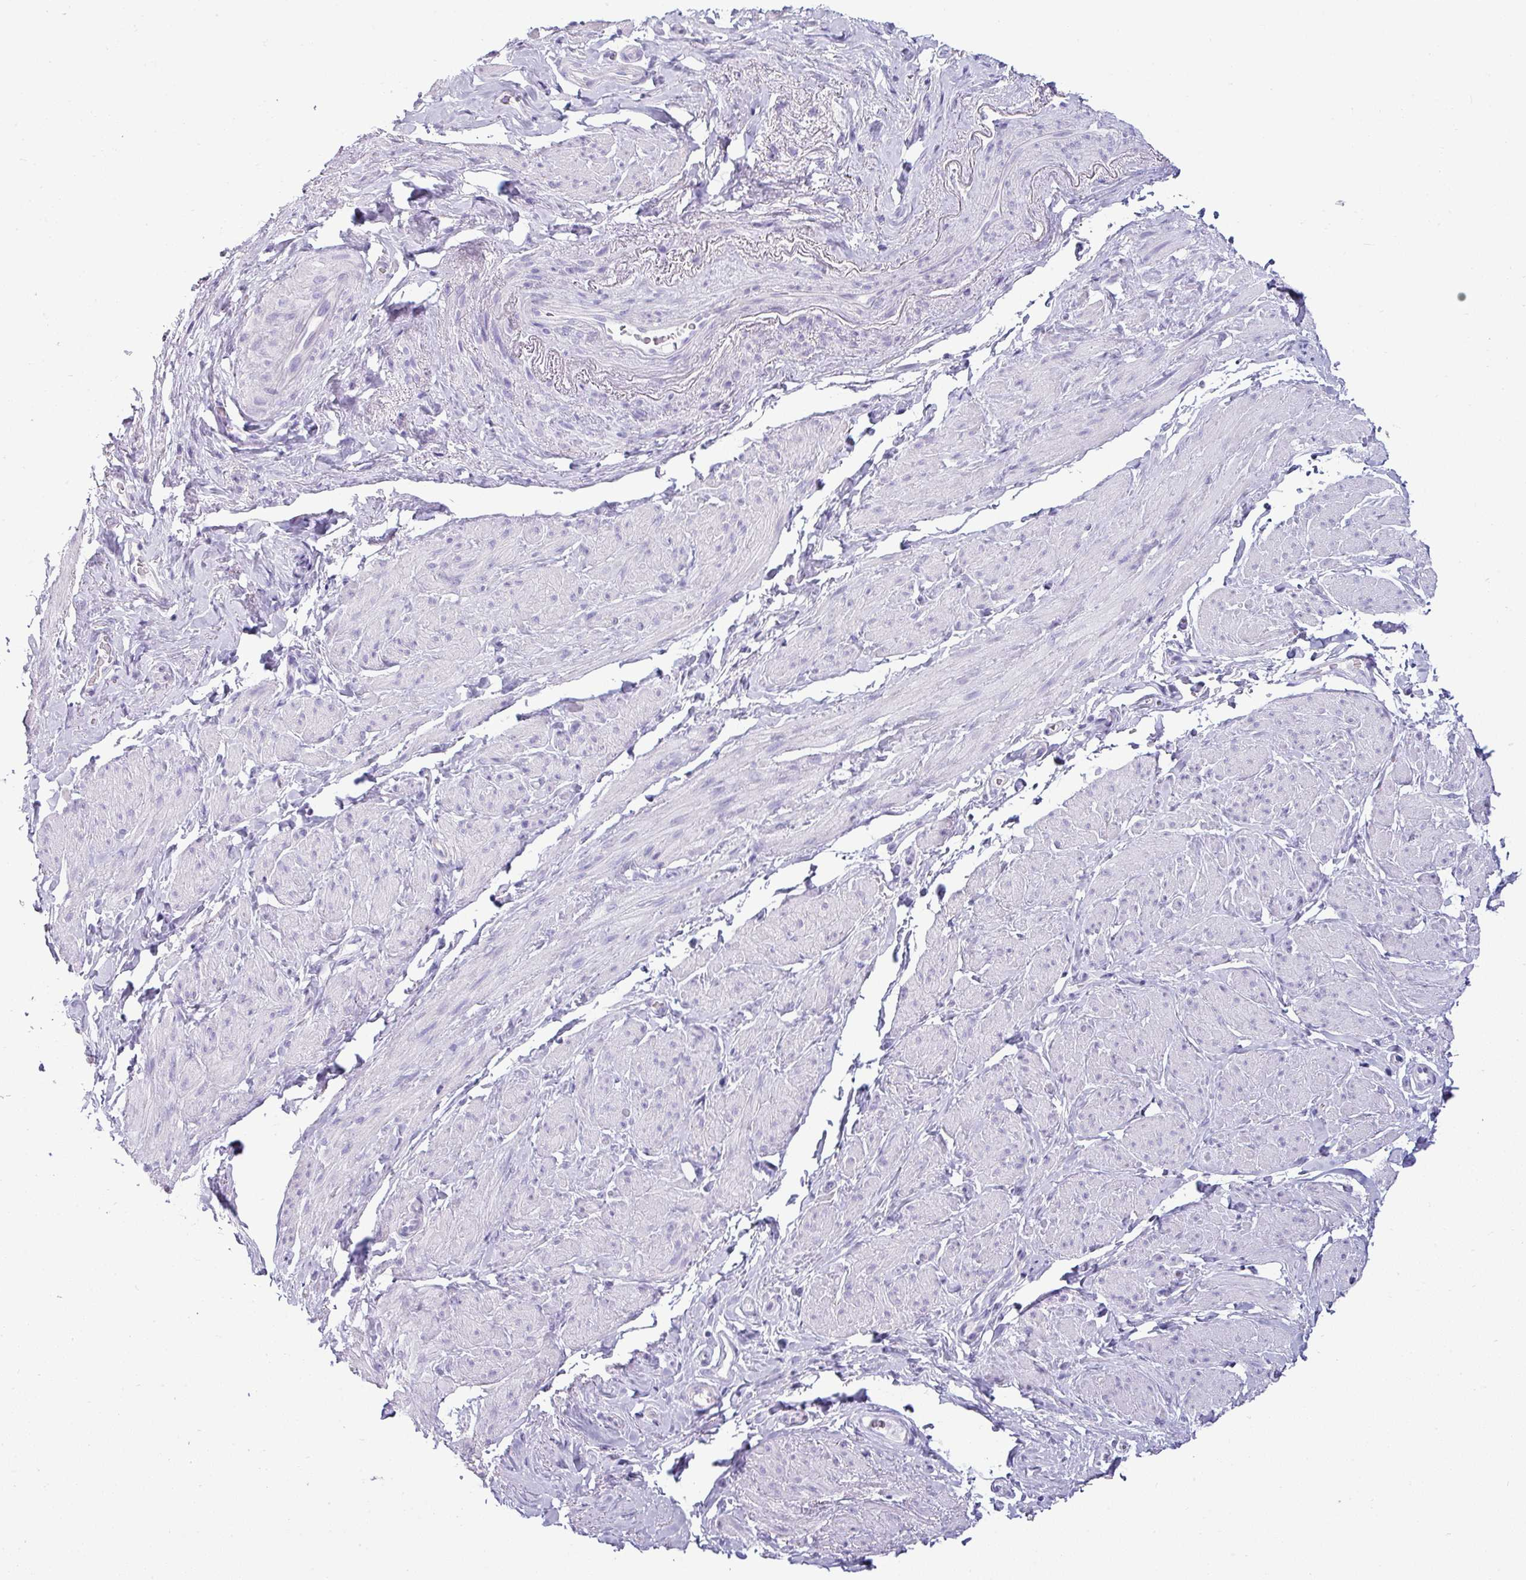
{"staining": {"intensity": "negative", "quantity": "none", "location": "none"}, "tissue": "smooth muscle", "cell_type": "Smooth muscle cells", "image_type": "normal", "snomed": [{"axis": "morphology", "description": "Normal tissue, NOS"}, {"axis": "topography", "description": "Smooth muscle"}, {"axis": "topography", "description": "Peripheral nerve tissue"}], "caption": "Immunohistochemical staining of unremarkable human smooth muscle exhibits no significant expression in smooth muscle cells.", "gene": "VCX2", "patient": {"sex": "male", "age": 69}}